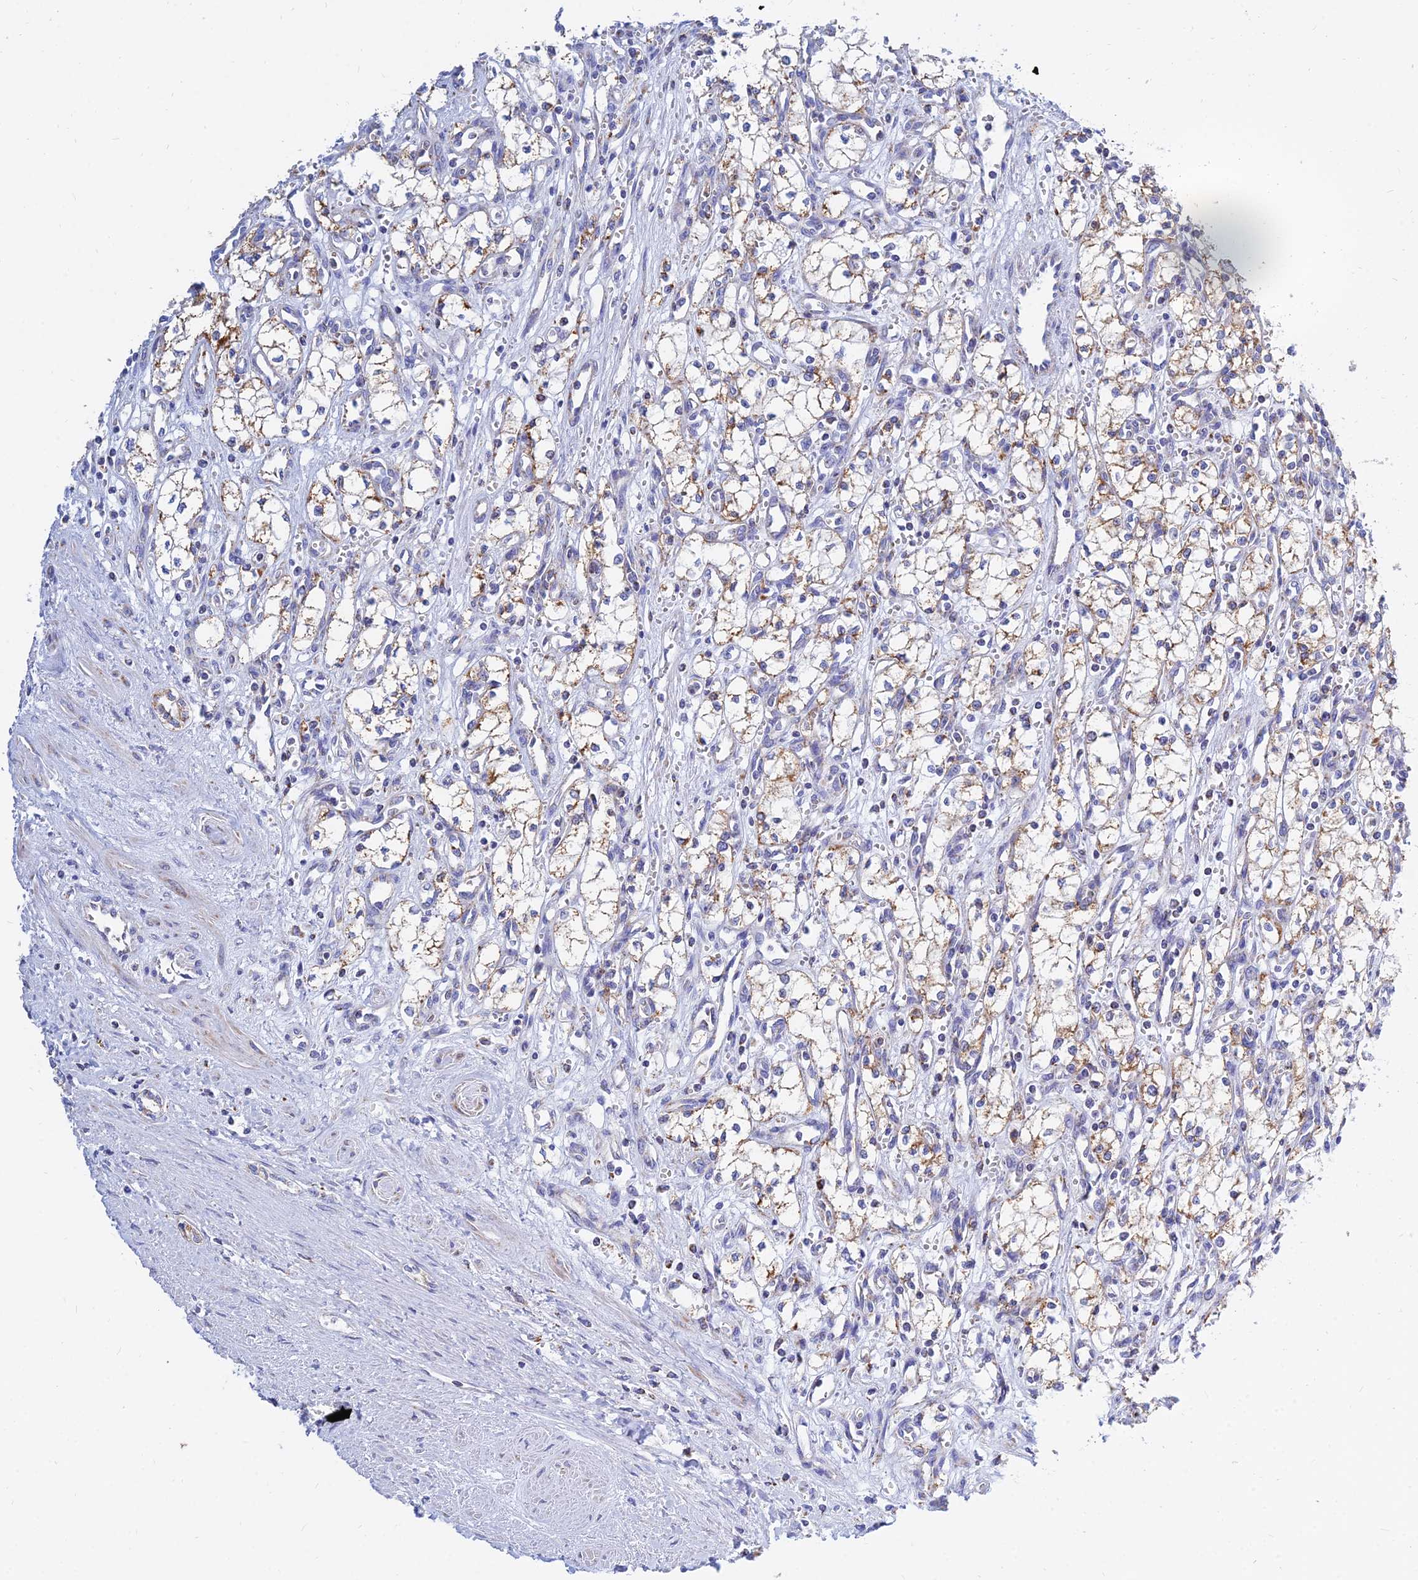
{"staining": {"intensity": "moderate", "quantity": ">75%", "location": "cytoplasmic/membranous"}, "tissue": "renal cancer", "cell_type": "Tumor cells", "image_type": "cancer", "snomed": [{"axis": "morphology", "description": "Adenocarcinoma, NOS"}, {"axis": "topography", "description": "Kidney"}], "caption": "This is a photomicrograph of immunohistochemistry (IHC) staining of renal adenocarcinoma, which shows moderate staining in the cytoplasmic/membranous of tumor cells.", "gene": "MGST1", "patient": {"sex": "male", "age": 59}}